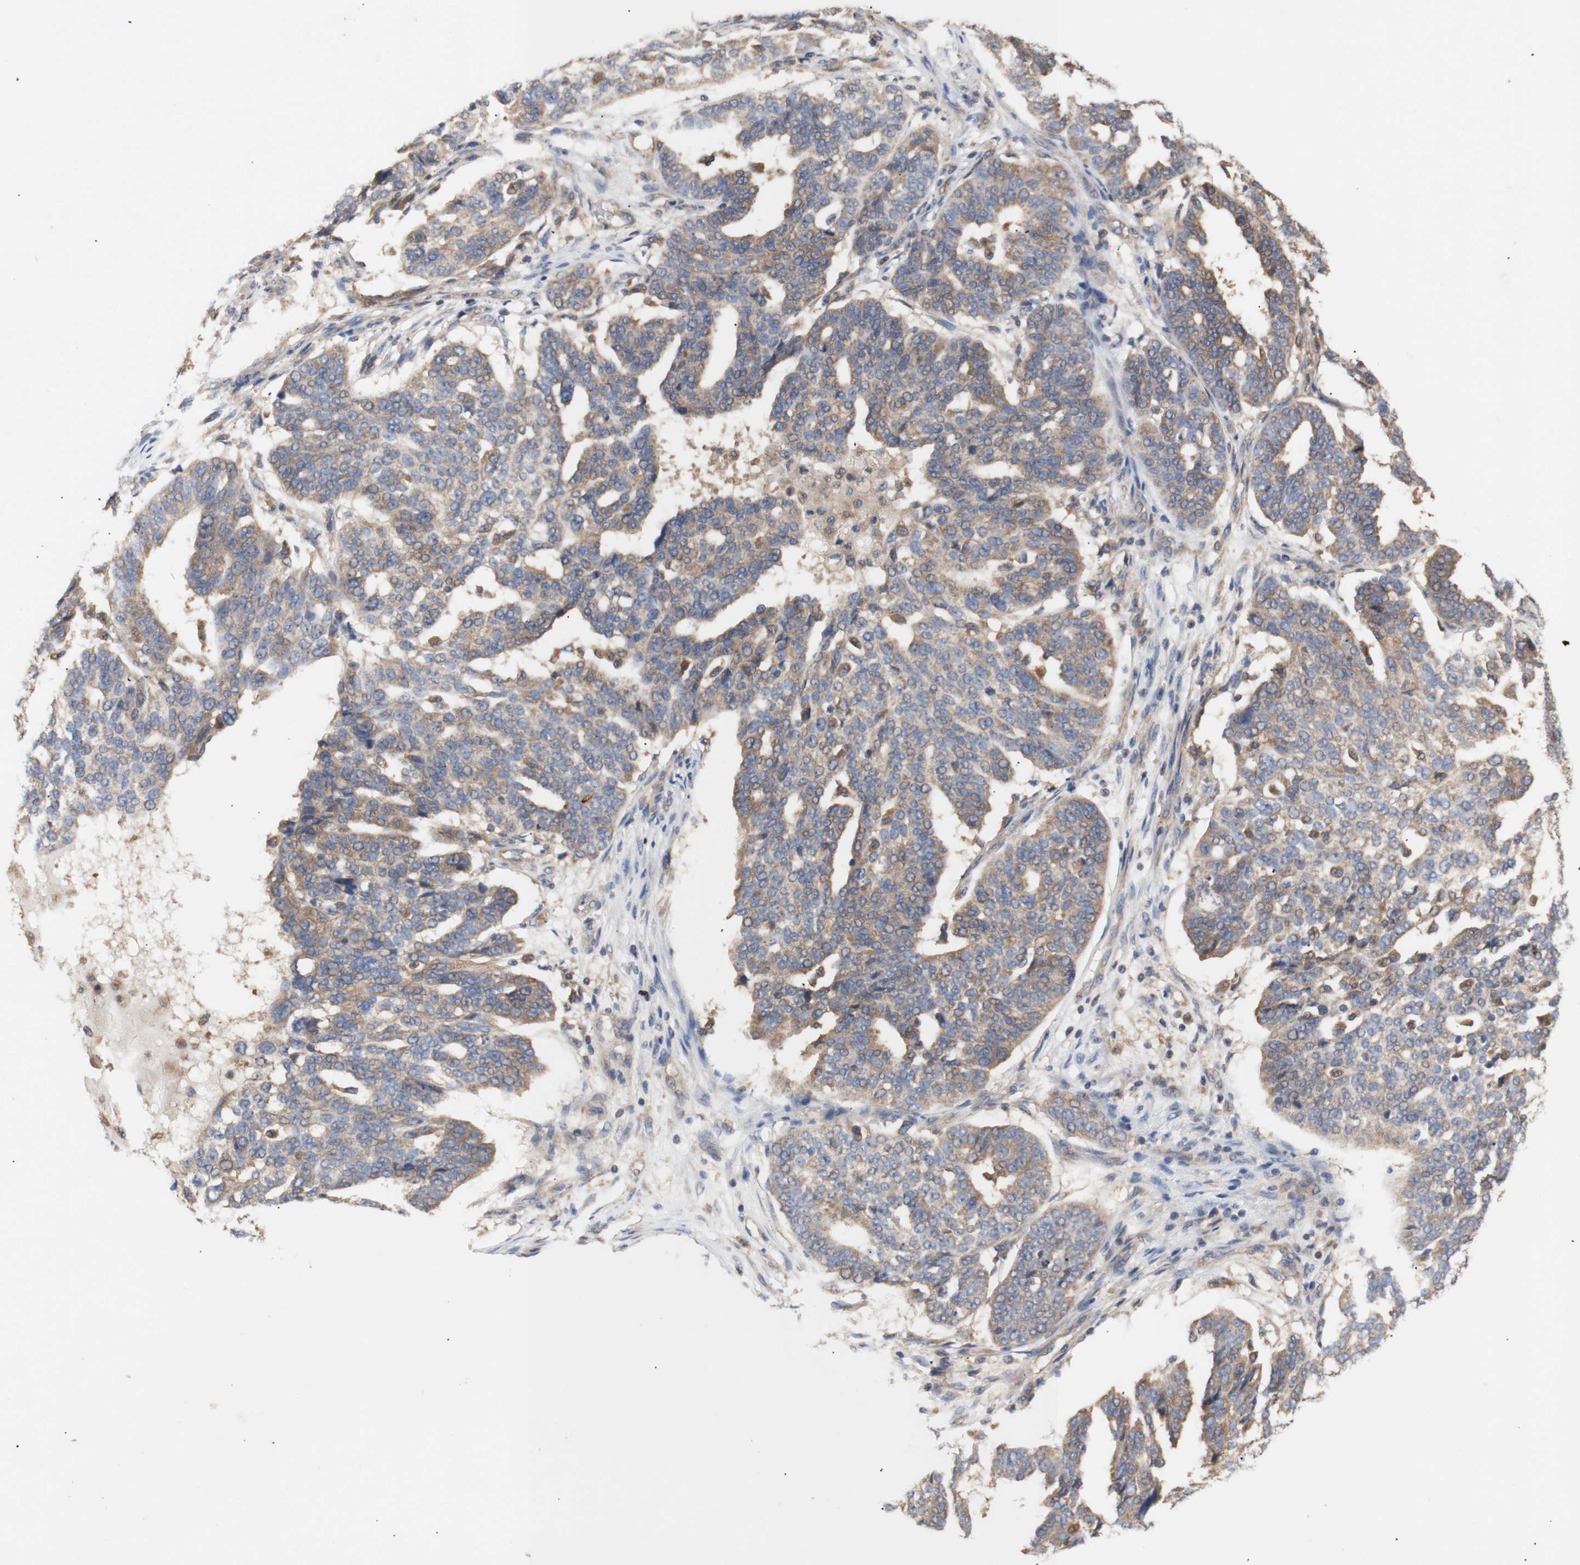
{"staining": {"intensity": "moderate", "quantity": "25%-75%", "location": "cytoplasmic/membranous"}, "tissue": "ovarian cancer", "cell_type": "Tumor cells", "image_type": "cancer", "snomed": [{"axis": "morphology", "description": "Cystadenocarcinoma, serous, NOS"}, {"axis": "topography", "description": "Ovary"}], "caption": "Approximately 25%-75% of tumor cells in ovarian cancer reveal moderate cytoplasmic/membranous protein positivity as visualized by brown immunohistochemical staining.", "gene": "IKBKG", "patient": {"sex": "female", "age": 59}}